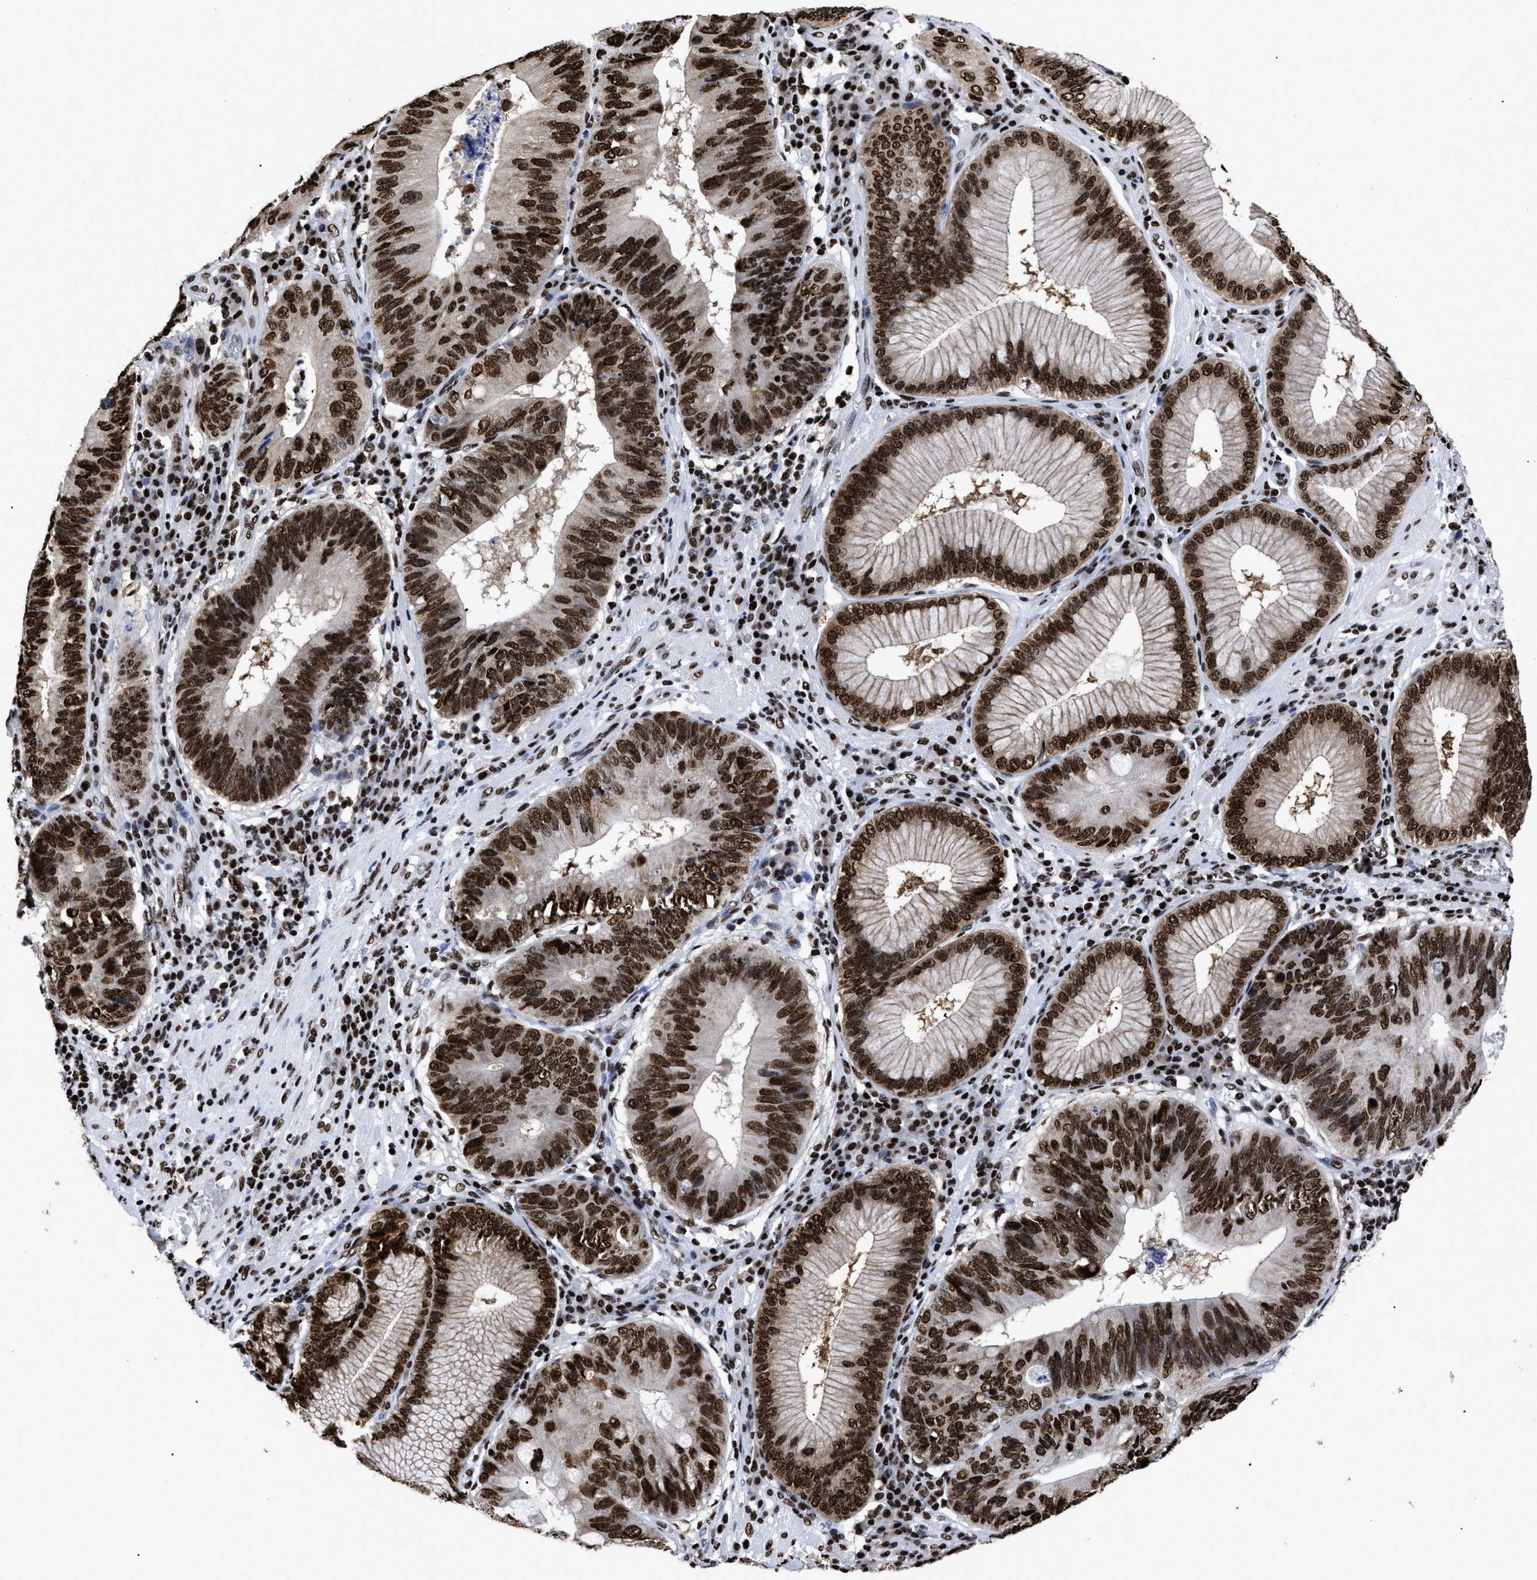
{"staining": {"intensity": "strong", "quantity": ">75%", "location": "nuclear"}, "tissue": "stomach cancer", "cell_type": "Tumor cells", "image_type": "cancer", "snomed": [{"axis": "morphology", "description": "Adenocarcinoma, NOS"}, {"axis": "topography", "description": "Stomach"}], "caption": "About >75% of tumor cells in human stomach cancer (adenocarcinoma) show strong nuclear protein positivity as visualized by brown immunohistochemical staining.", "gene": "CALHM3", "patient": {"sex": "male", "age": 59}}